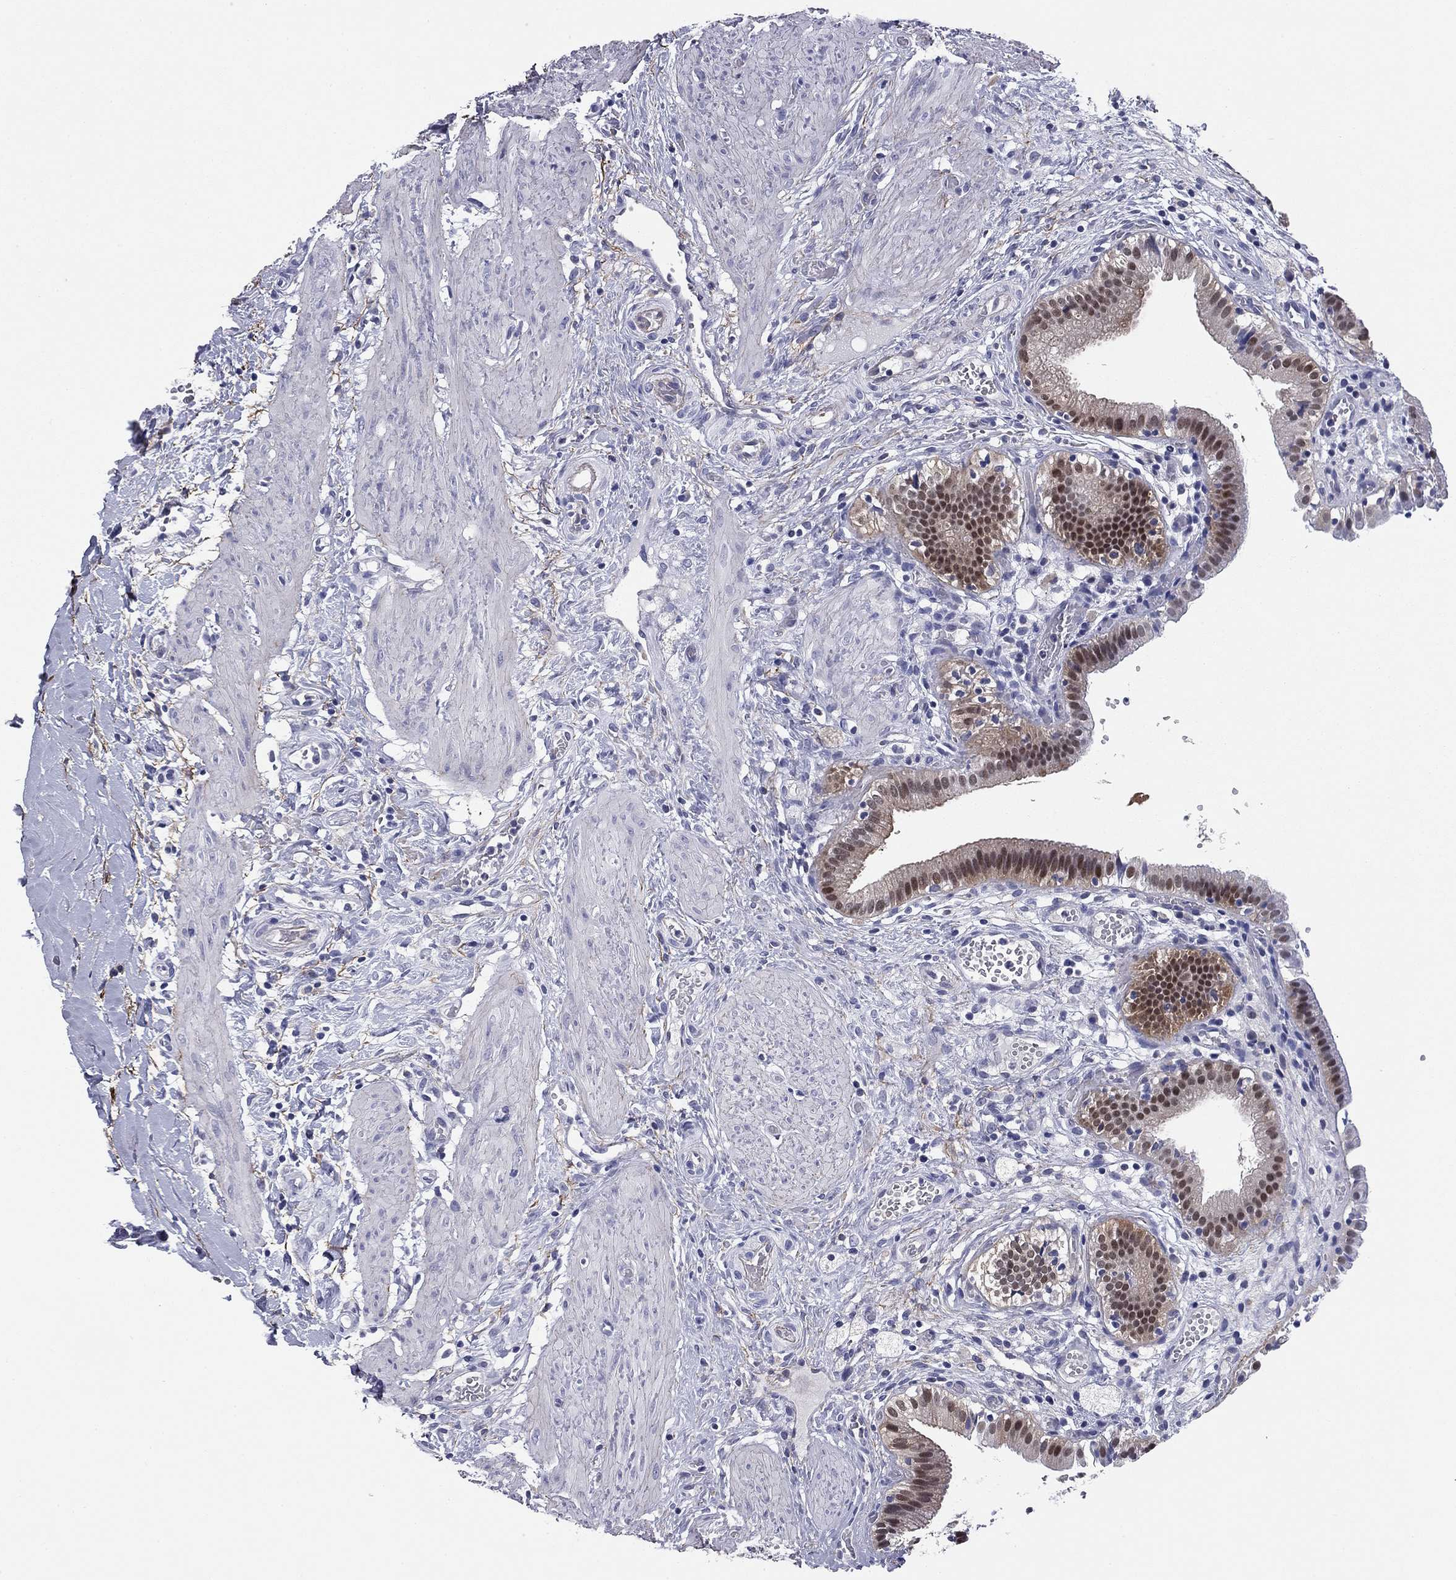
{"staining": {"intensity": "moderate", "quantity": "25%-75%", "location": "nuclear"}, "tissue": "gallbladder", "cell_type": "Glandular cells", "image_type": "normal", "snomed": [{"axis": "morphology", "description": "Normal tissue, NOS"}, {"axis": "topography", "description": "Gallbladder"}], "caption": "High-power microscopy captured an immunohistochemistry (IHC) histopathology image of benign gallbladder, revealing moderate nuclear expression in approximately 25%-75% of glandular cells.", "gene": "REXO5", "patient": {"sex": "female", "age": 24}}